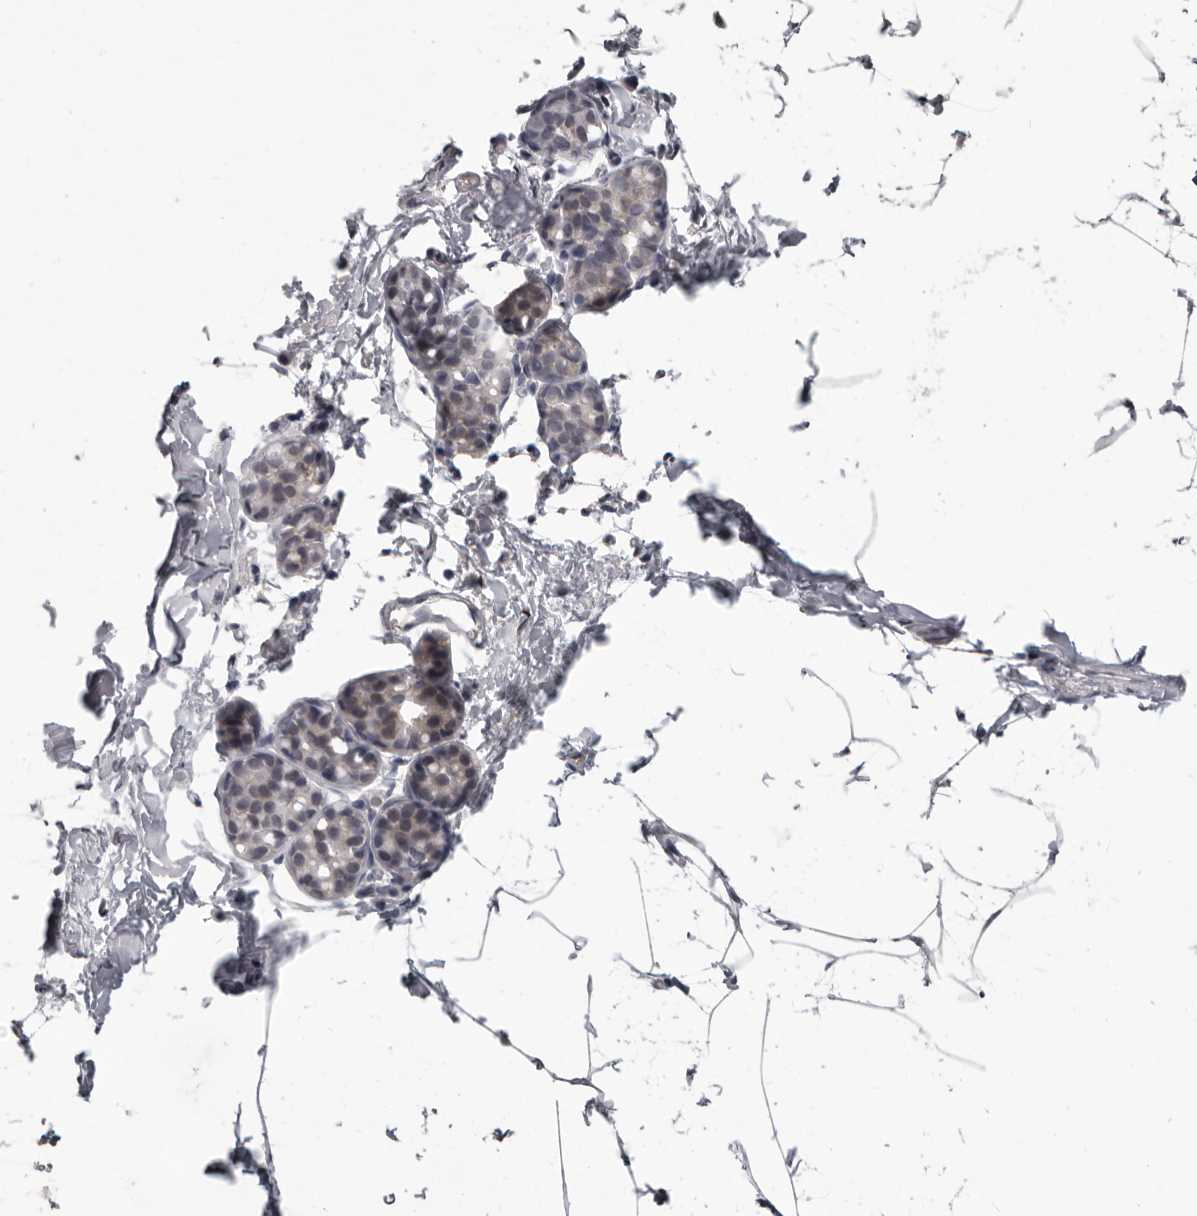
{"staining": {"intensity": "negative", "quantity": "none", "location": "none"}, "tissue": "breast", "cell_type": "Adipocytes", "image_type": "normal", "snomed": [{"axis": "morphology", "description": "Normal tissue, NOS"}, {"axis": "topography", "description": "Breast"}], "caption": "High power microscopy photomicrograph of an IHC photomicrograph of normal breast, revealing no significant positivity in adipocytes. (DAB (3,3'-diaminobenzidine) immunohistochemistry visualized using brightfield microscopy, high magnification).", "gene": "GPR157", "patient": {"sex": "female", "age": 62}}